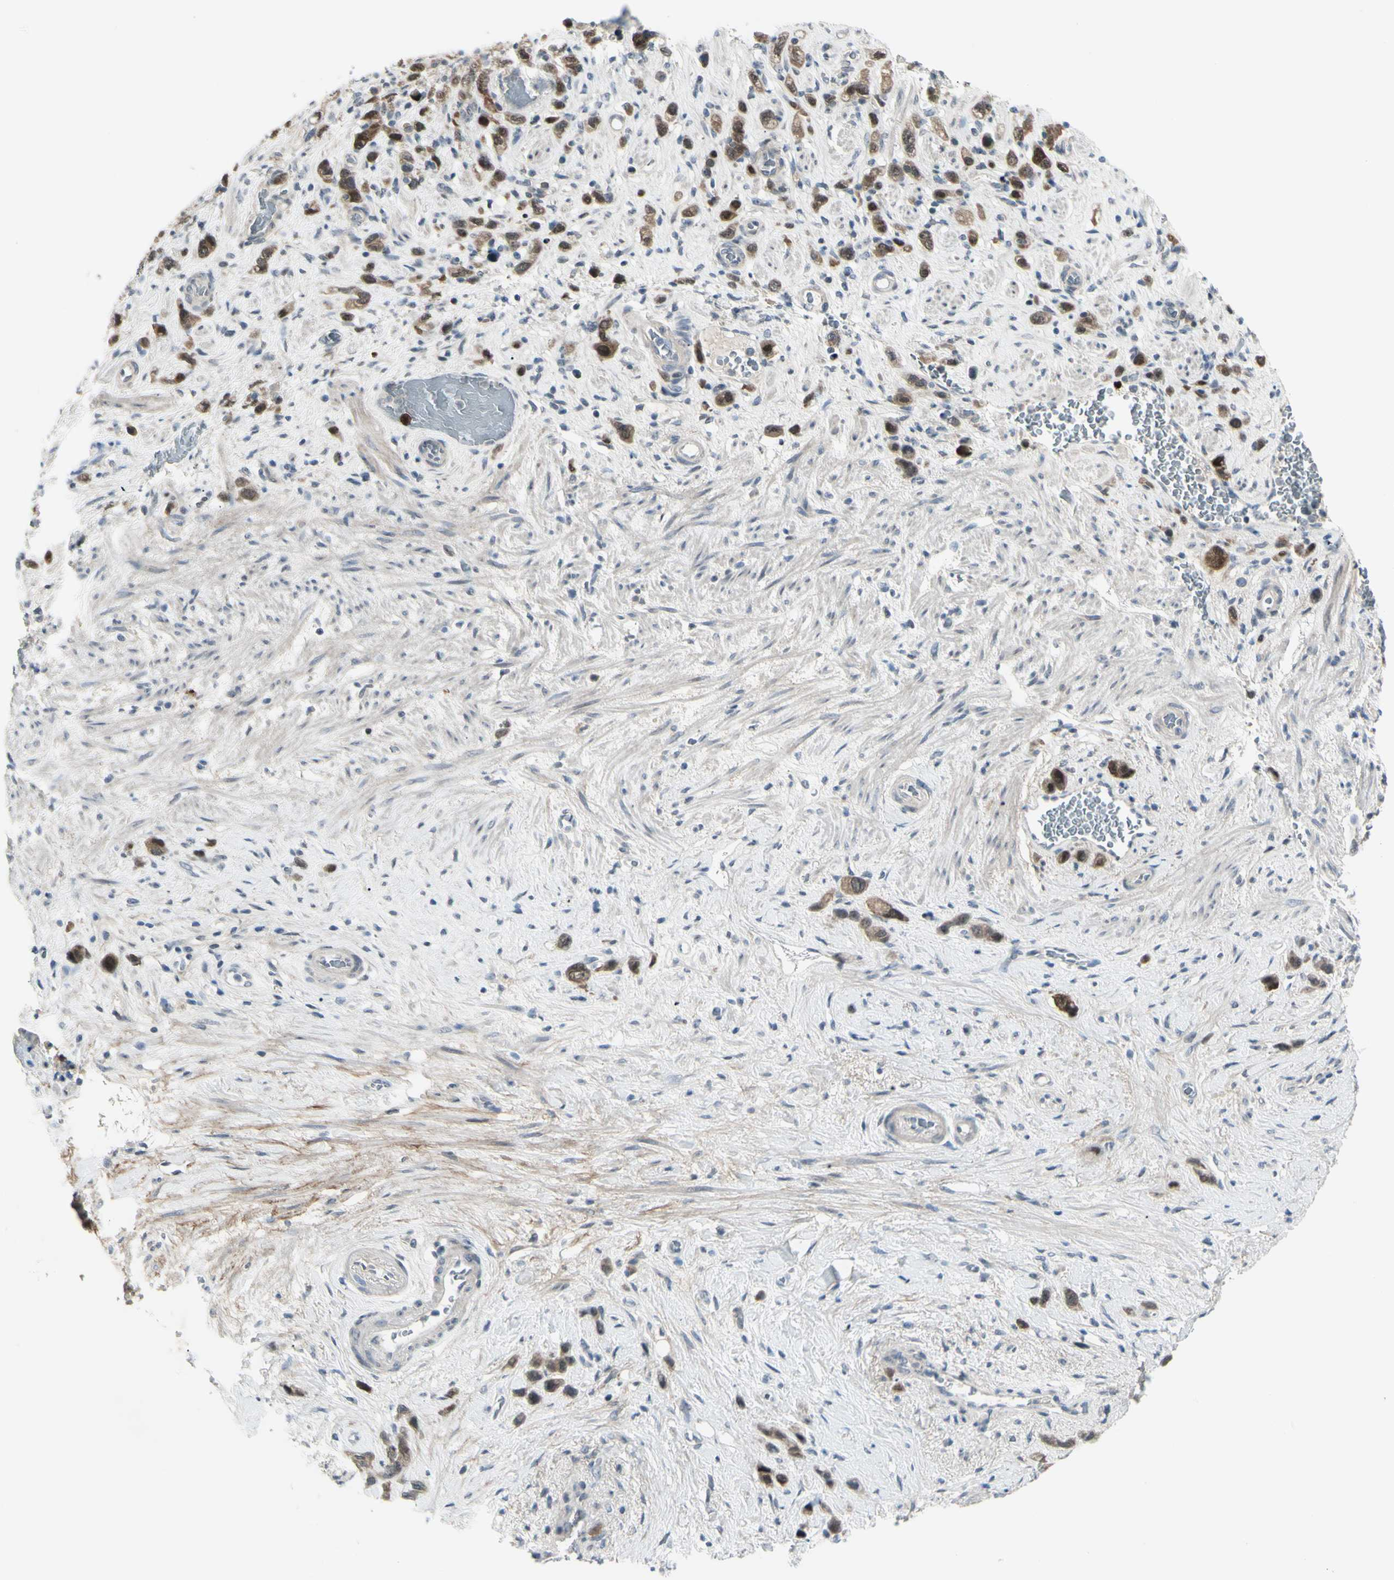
{"staining": {"intensity": "moderate", "quantity": ">75%", "location": "cytoplasmic/membranous"}, "tissue": "stomach cancer", "cell_type": "Tumor cells", "image_type": "cancer", "snomed": [{"axis": "morphology", "description": "Adenocarcinoma, NOS"}, {"axis": "morphology", "description": "Adenocarcinoma, High grade"}, {"axis": "topography", "description": "Stomach, upper"}, {"axis": "topography", "description": "Stomach, lower"}], "caption": "Stomach cancer stained with DAB immunohistochemistry reveals medium levels of moderate cytoplasmic/membranous staining in about >75% of tumor cells. Using DAB (brown) and hematoxylin (blue) stains, captured at high magnification using brightfield microscopy.", "gene": "ETNK1", "patient": {"sex": "female", "age": 65}}